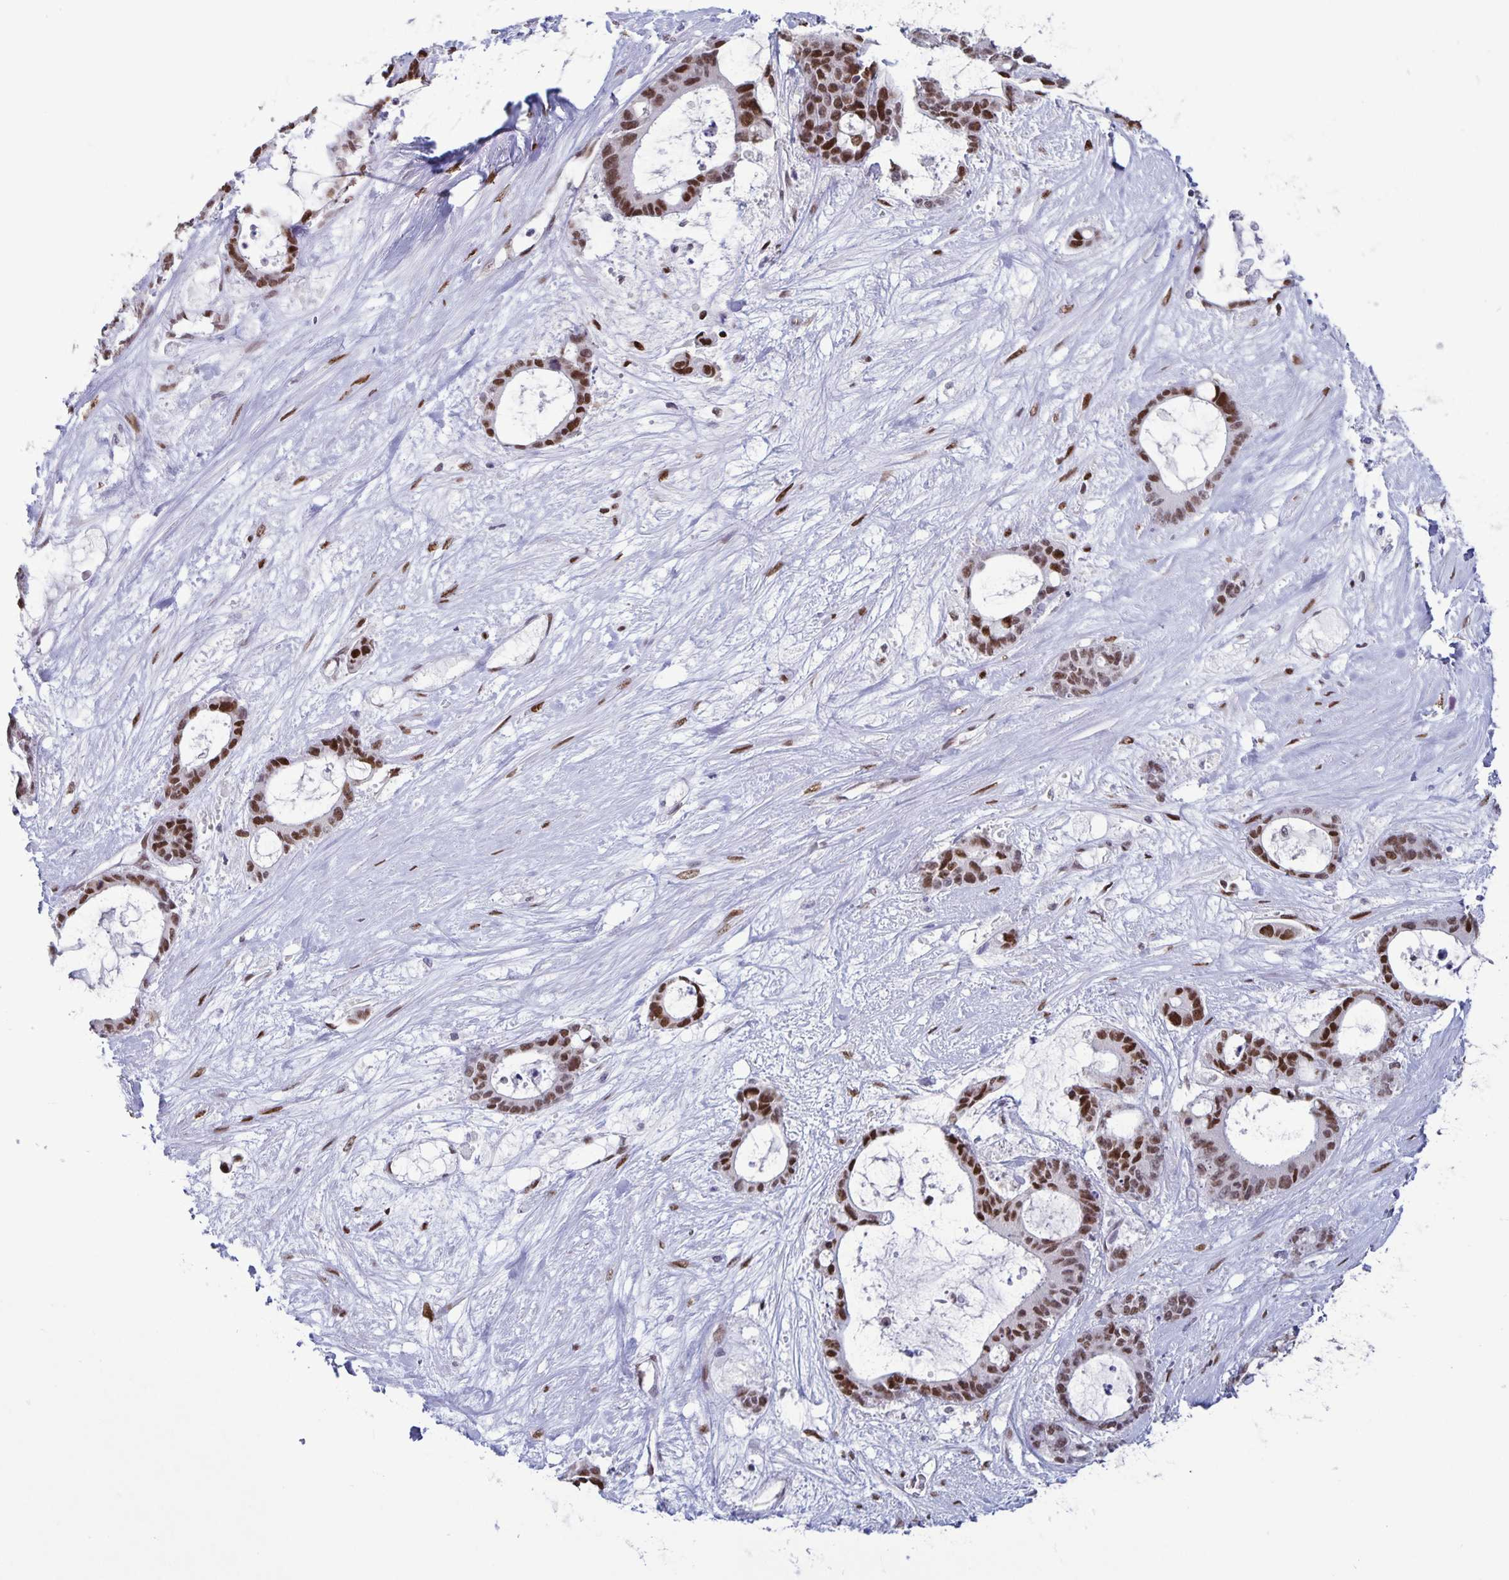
{"staining": {"intensity": "strong", "quantity": ">75%", "location": "nuclear"}, "tissue": "liver cancer", "cell_type": "Tumor cells", "image_type": "cancer", "snomed": [{"axis": "morphology", "description": "Normal tissue, NOS"}, {"axis": "morphology", "description": "Cholangiocarcinoma"}, {"axis": "topography", "description": "Liver"}, {"axis": "topography", "description": "Peripheral nerve tissue"}], "caption": "Immunohistochemical staining of liver cancer (cholangiocarcinoma) displays high levels of strong nuclear positivity in approximately >75% of tumor cells. (Brightfield microscopy of DAB IHC at high magnification).", "gene": "JUND", "patient": {"sex": "female", "age": 73}}